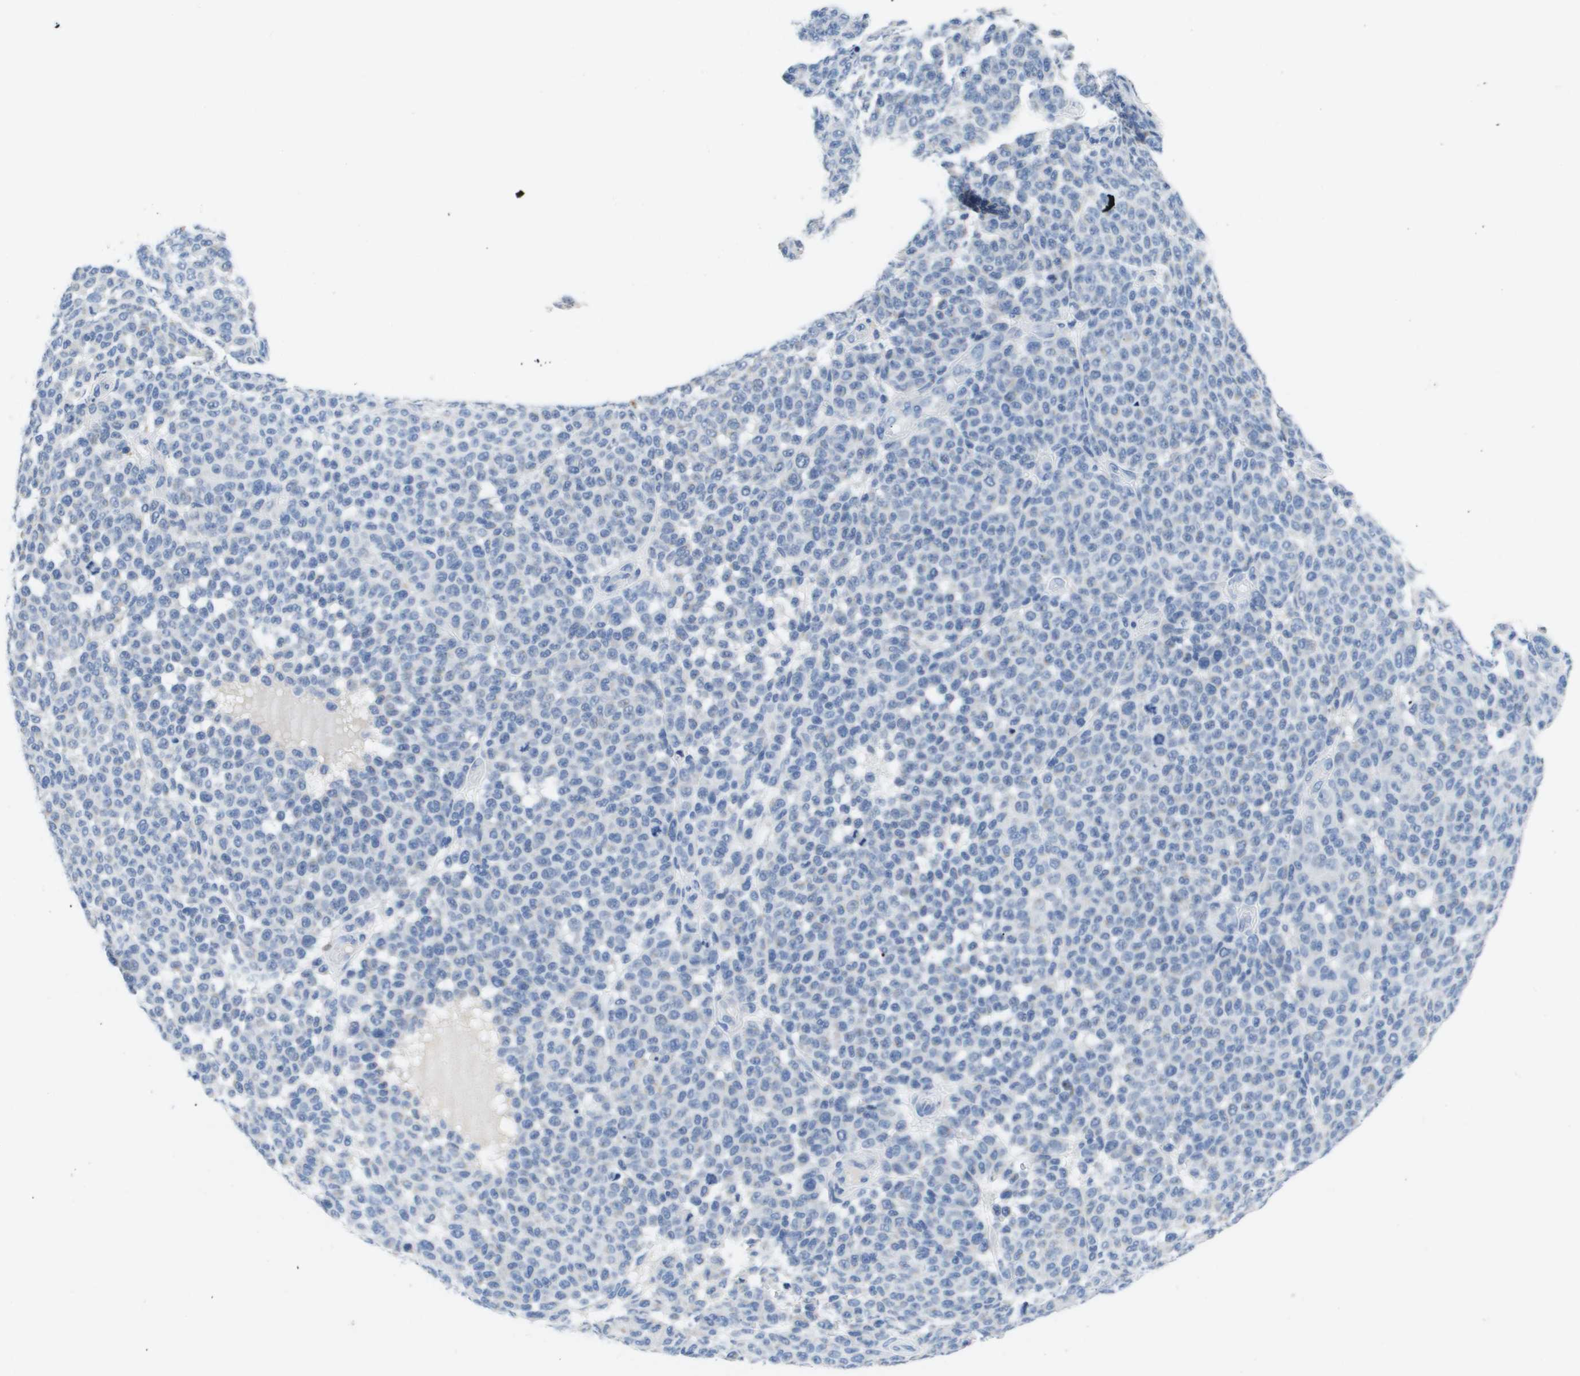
{"staining": {"intensity": "negative", "quantity": "none", "location": "none"}, "tissue": "melanoma", "cell_type": "Tumor cells", "image_type": "cancer", "snomed": [{"axis": "morphology", "description": "Malignant melanoma, NOS"}, {"axis": "topography", "description": "Skin"}], "caption": "Immunohistochemistry micrograph of human malignant melanoma stained for a protein (brown), which reveals no staining in tumor cells.", "gene": "MS4A1", "patient": {"sex": "male", "age": 59}}